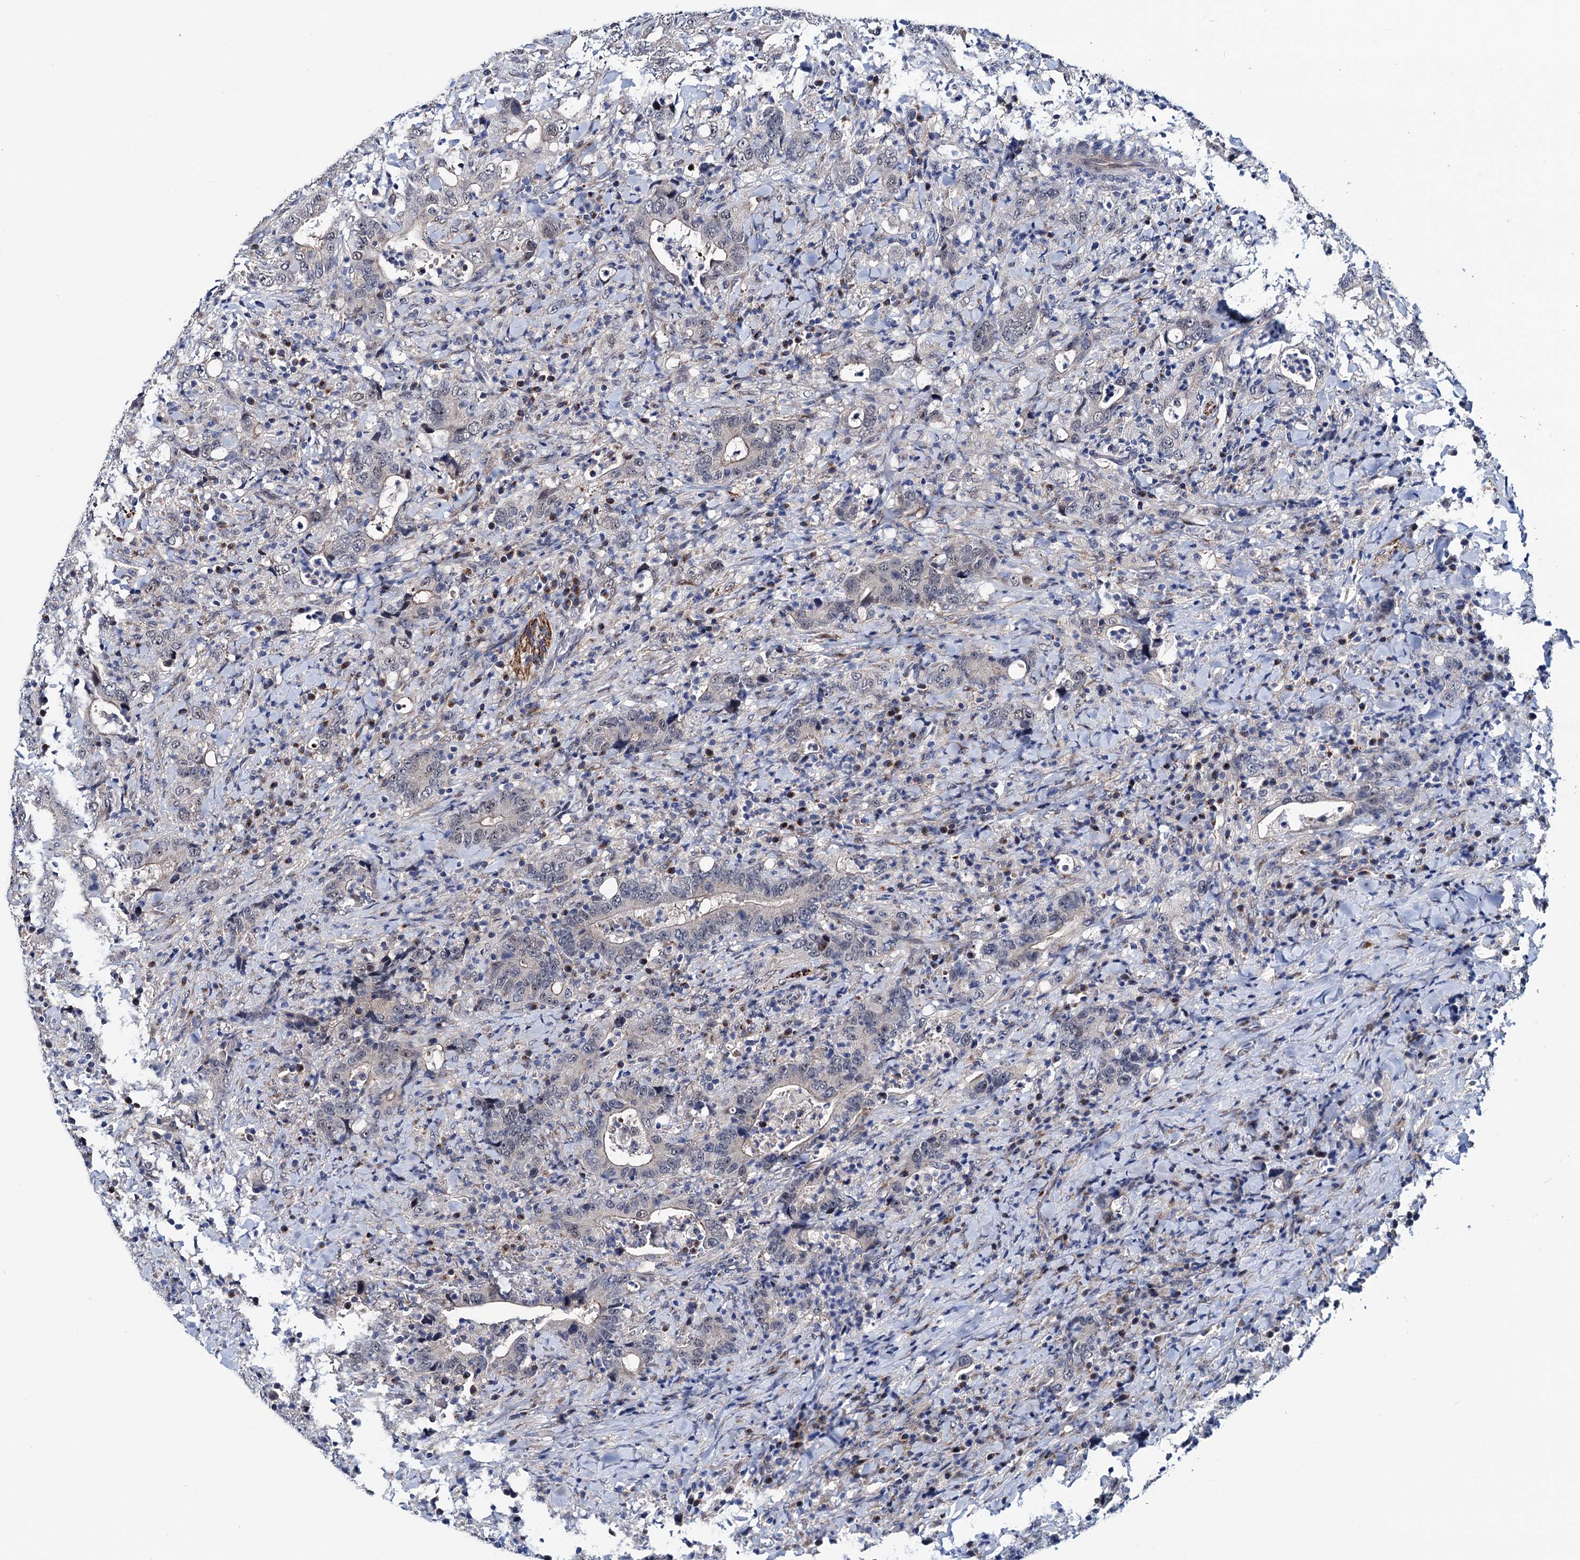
{"staining": {"intensity": "weak", "quantity": "<25%", "location": "nuclear"}, "tissue": "colorectal cancer", "cell_type": "Tumor cells", "image_type": "cancer", "snomed": [{"axis": "morphology", "description": "Adenocarcinoma, NOS"}, {"axis": "topography", "description": "Colon"}], "caption": "High power microscopy photomicrograph of an IHC image of colorectal adenocarcinoma, revealing no significant positivity in tumor cells.", "gene": "EYA4", "patient": {"sex": "female", "age": 75}}